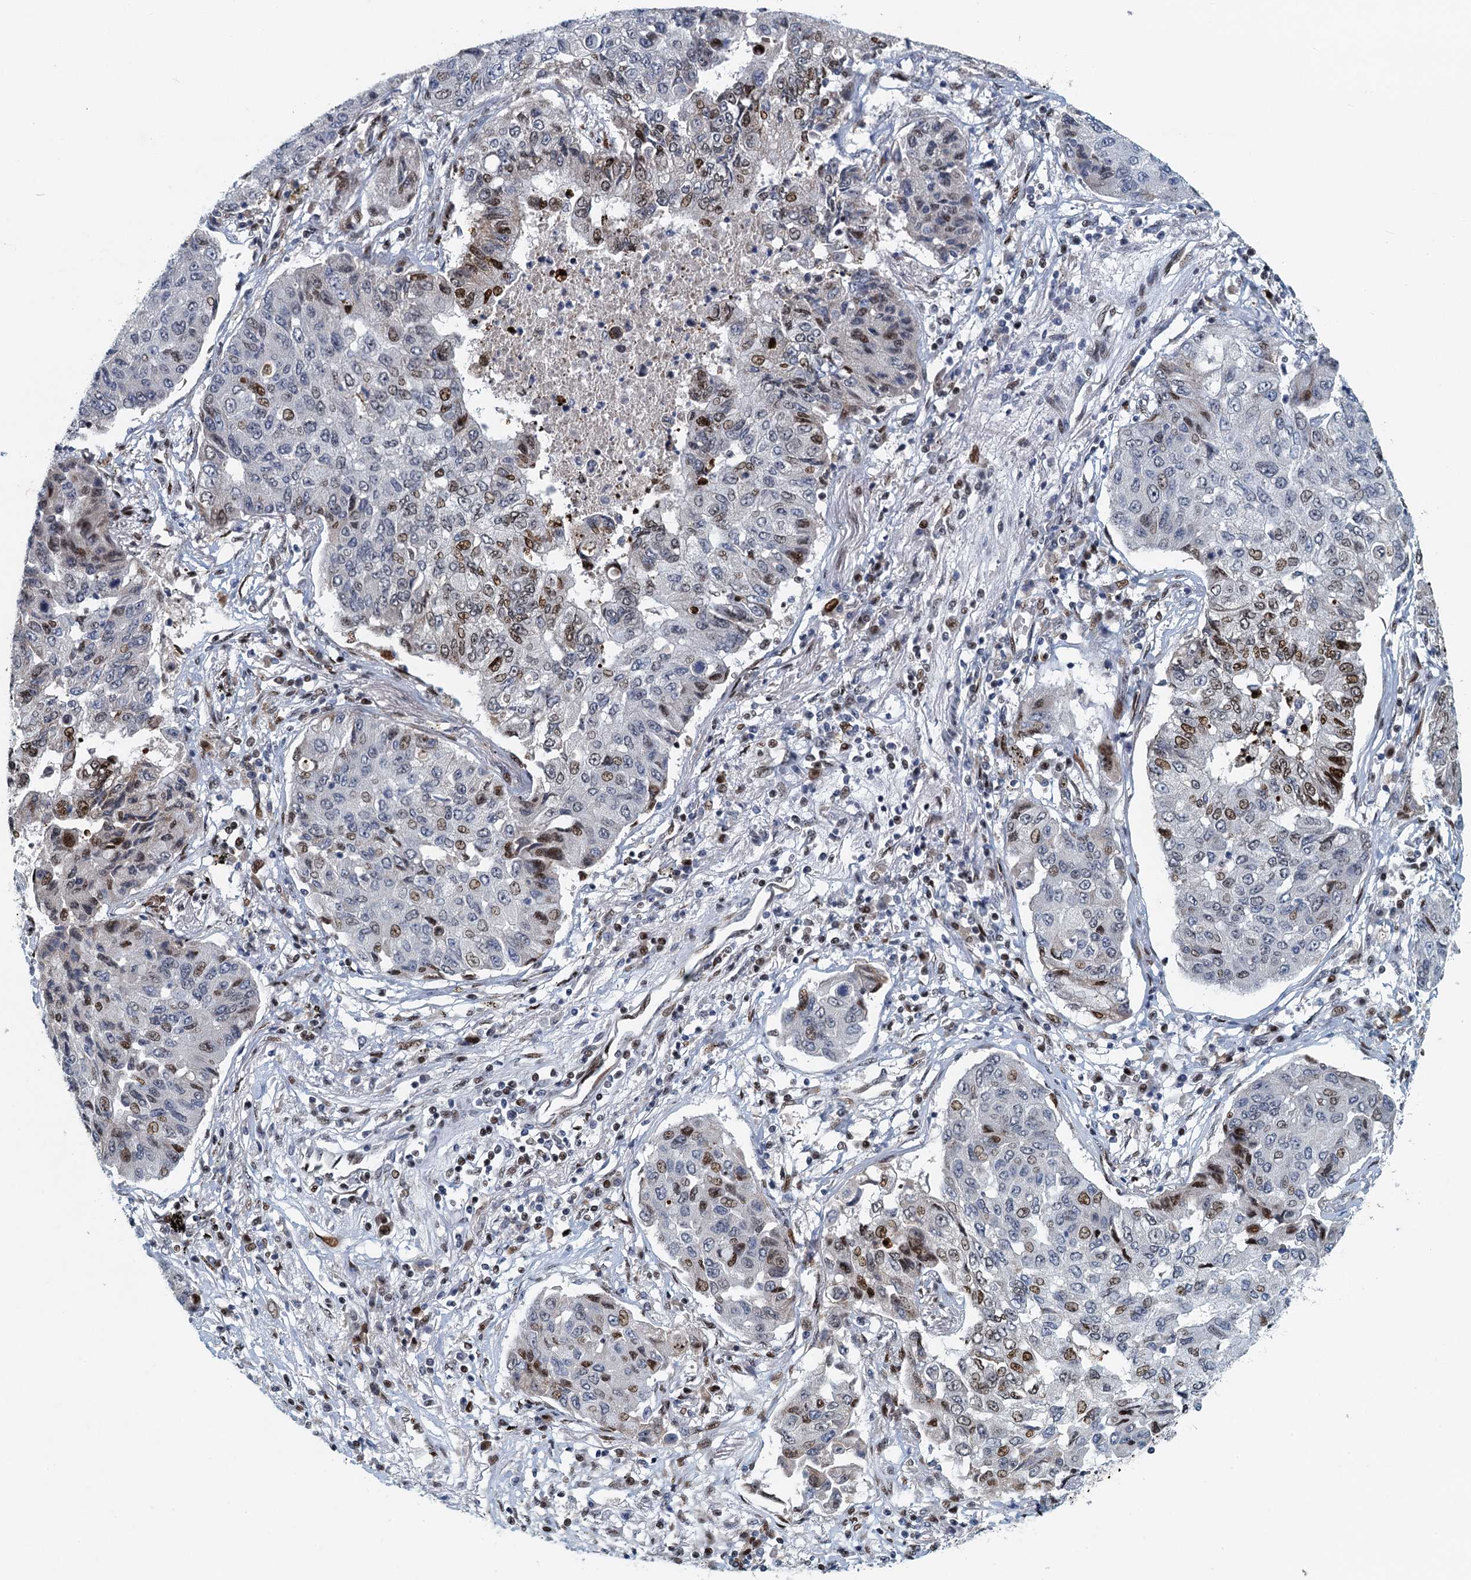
{"staining": {"intensity": "moderate", "quantity": "<25%", "location": "nuclear"}, "tissue": "lung cancer", "cell_type": "Tumor cells", "image_type": "cancer", "snomed": [{"axis": "morphology", "description": "Squamous cell carcinoma, NOS"}, {"axis": "topography", "description": "Lung"}], "caption": "Immunohistochemistry (IHC) of human lung squamous cell carcinoma exhibits low levels of moderate nuclear staining in about <25% of tumor cells.", "gene": "ANKRD13D", "patient": {"sex": "male", "age": 74}}